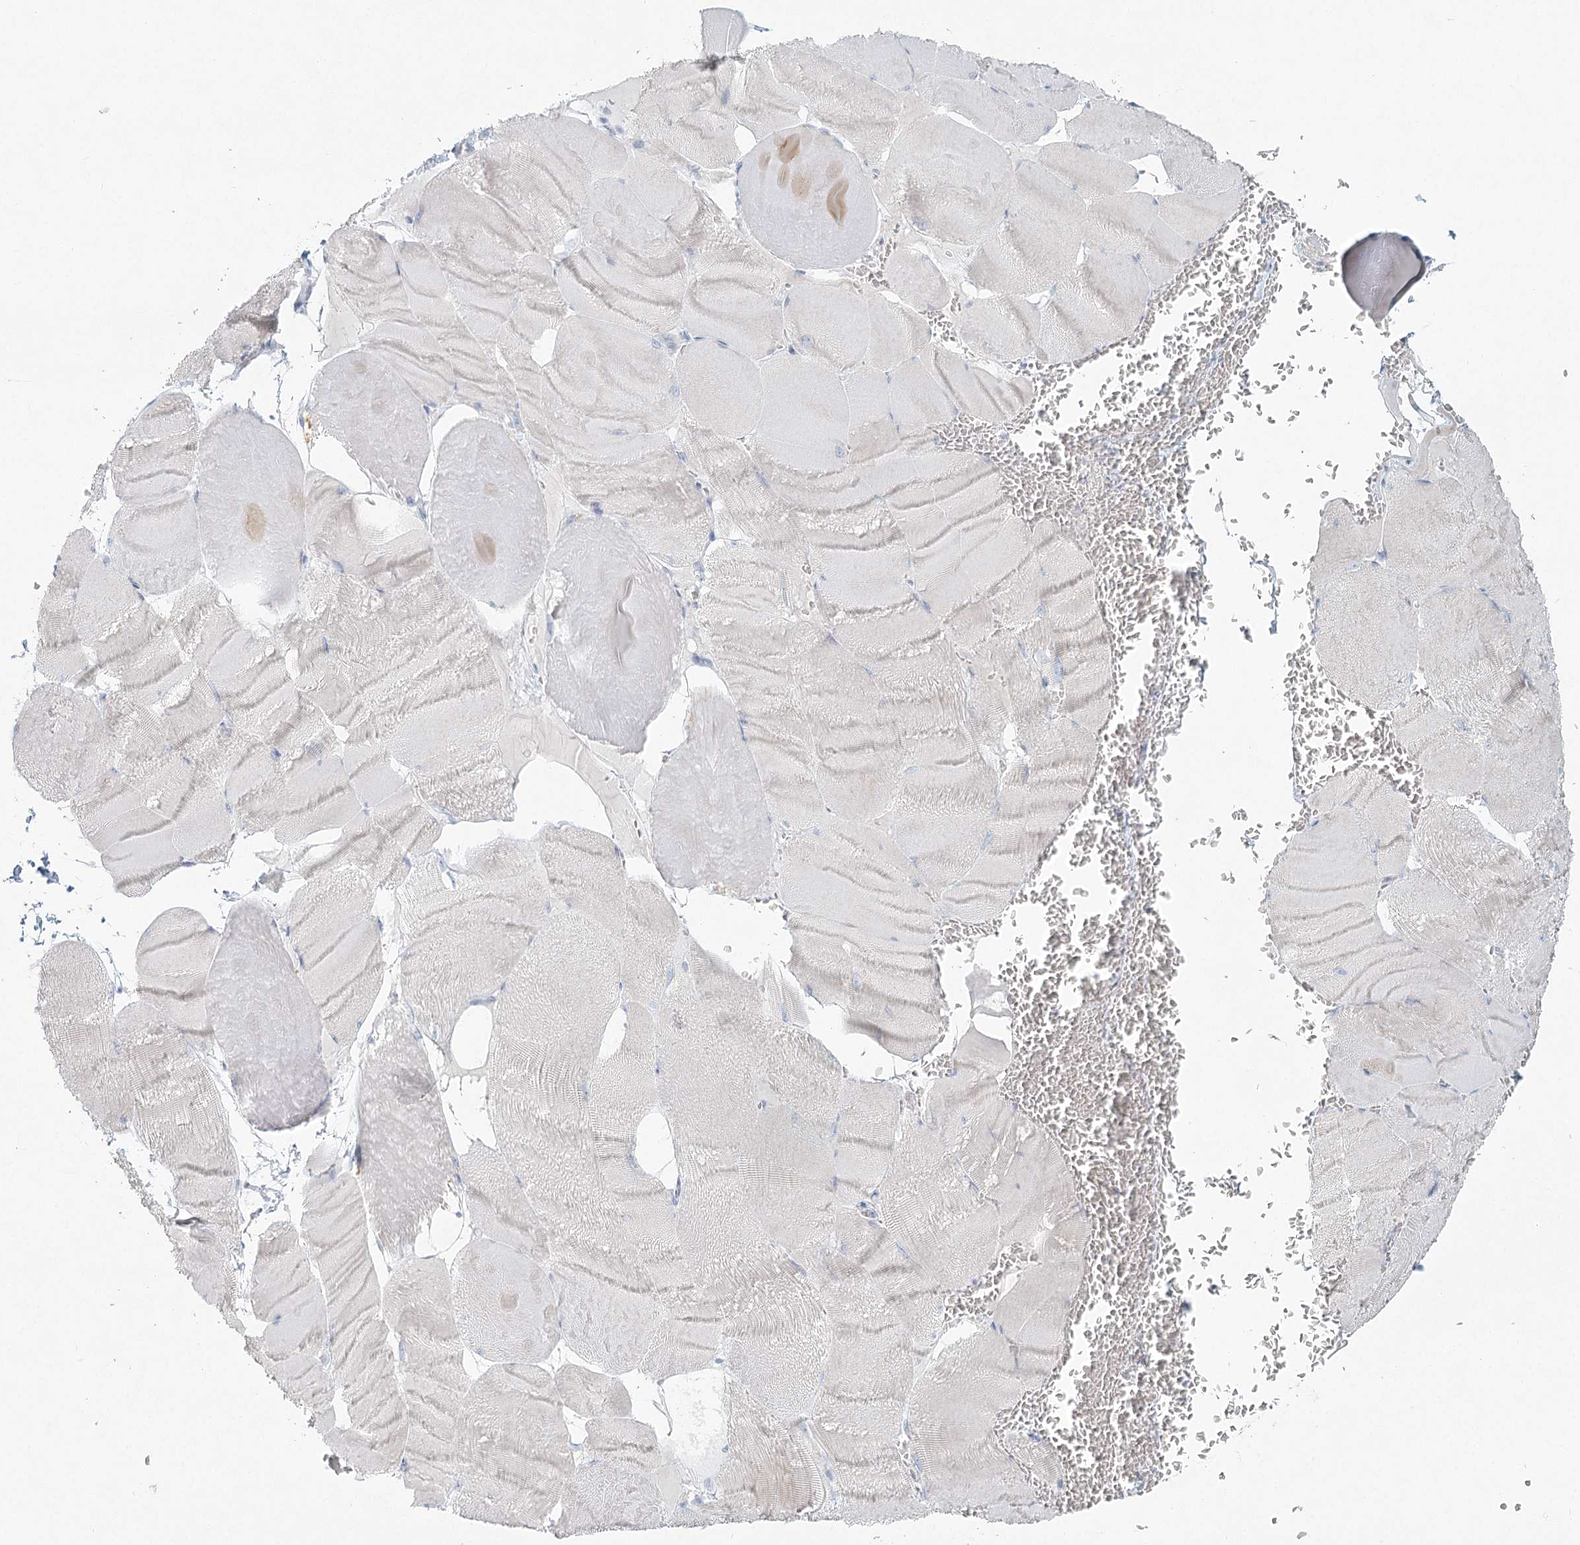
{"staining": {"intensity": "negative", "quantity": "none", "location": "none"}, "tissue": "skeletal muscle", "cell_type": "Myocytes", "image_type": "normal", "snomed": [{"axis": "morphology", "description": "Normal tissue, NOS"}, {"axis": "morphology", "description": "Basal cell carcinoma"}, {"axis": "topography", "description": "Skeletal muscle"}], "caption": "A photomicrograph of skeletal muscle stained for a protein shows no brown staining in myocytes. The staining is performed using DAB brown chromogen with nuclei counter-stained in using hematoxylin.", "gene": "LRP2BP", "patient": {"sex": "female", "age": 64}}